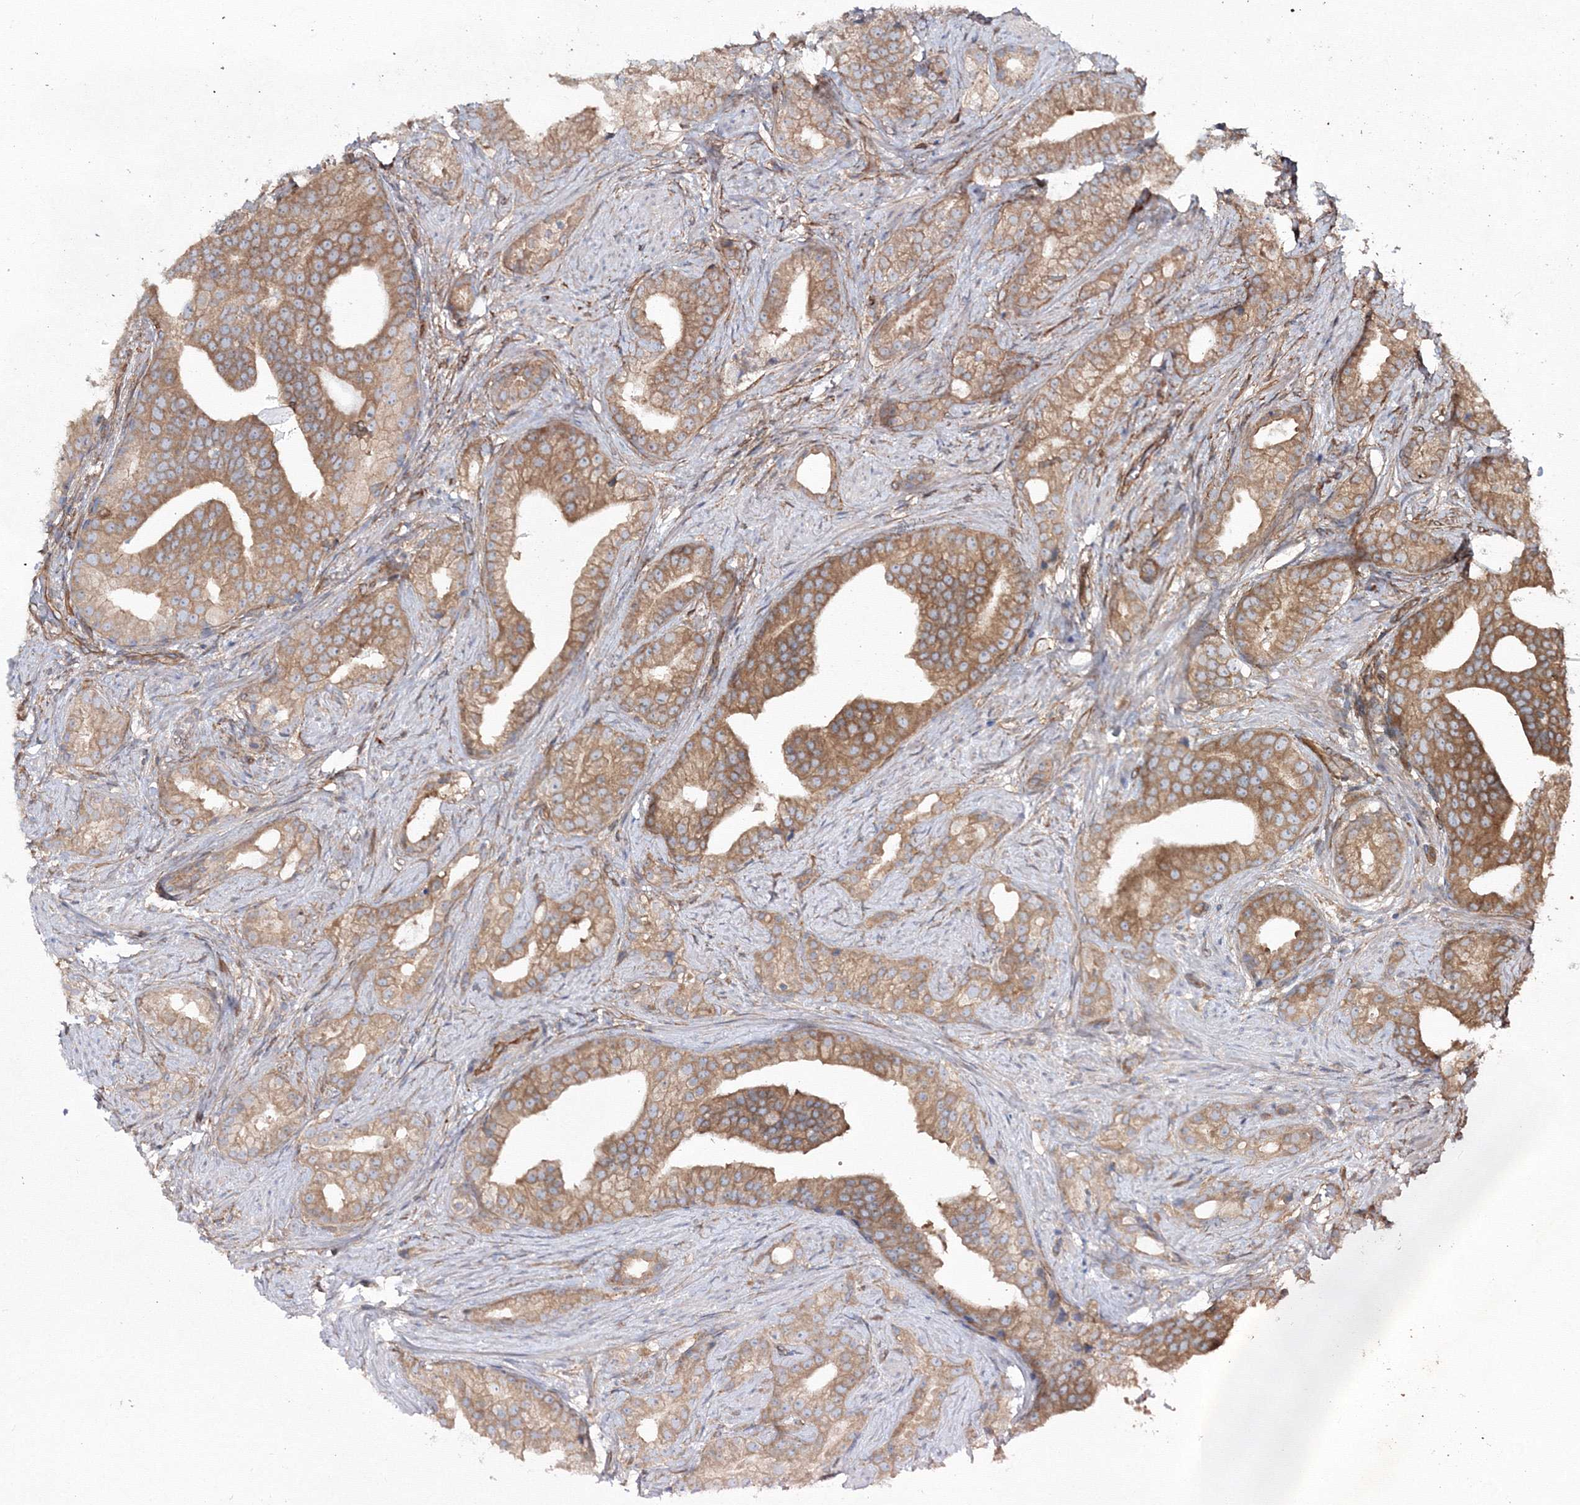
{"staining": {"intensity": "moderate", "quantity": ">75%", "location": "cytoplasmic/membranous"}, "tissue": "prostate cancer", "cell_type": "Tumor cells", "image_type": "cancer", "snomed": [{"axis": "morphology", "description": "Adenocarcinoma, Low grade"}, {"axis": "topography", "description": "Prostate"}], "caption": "Immunohistochemical staining of prostate cancer (low-grade adenocarcinoma) displays medium levels of moderate cytoplasmic/membranous expression in approximately >75% of tumor cells.", "gene": "EXOC6", "patient": {"sex": "male", "age": 71}}